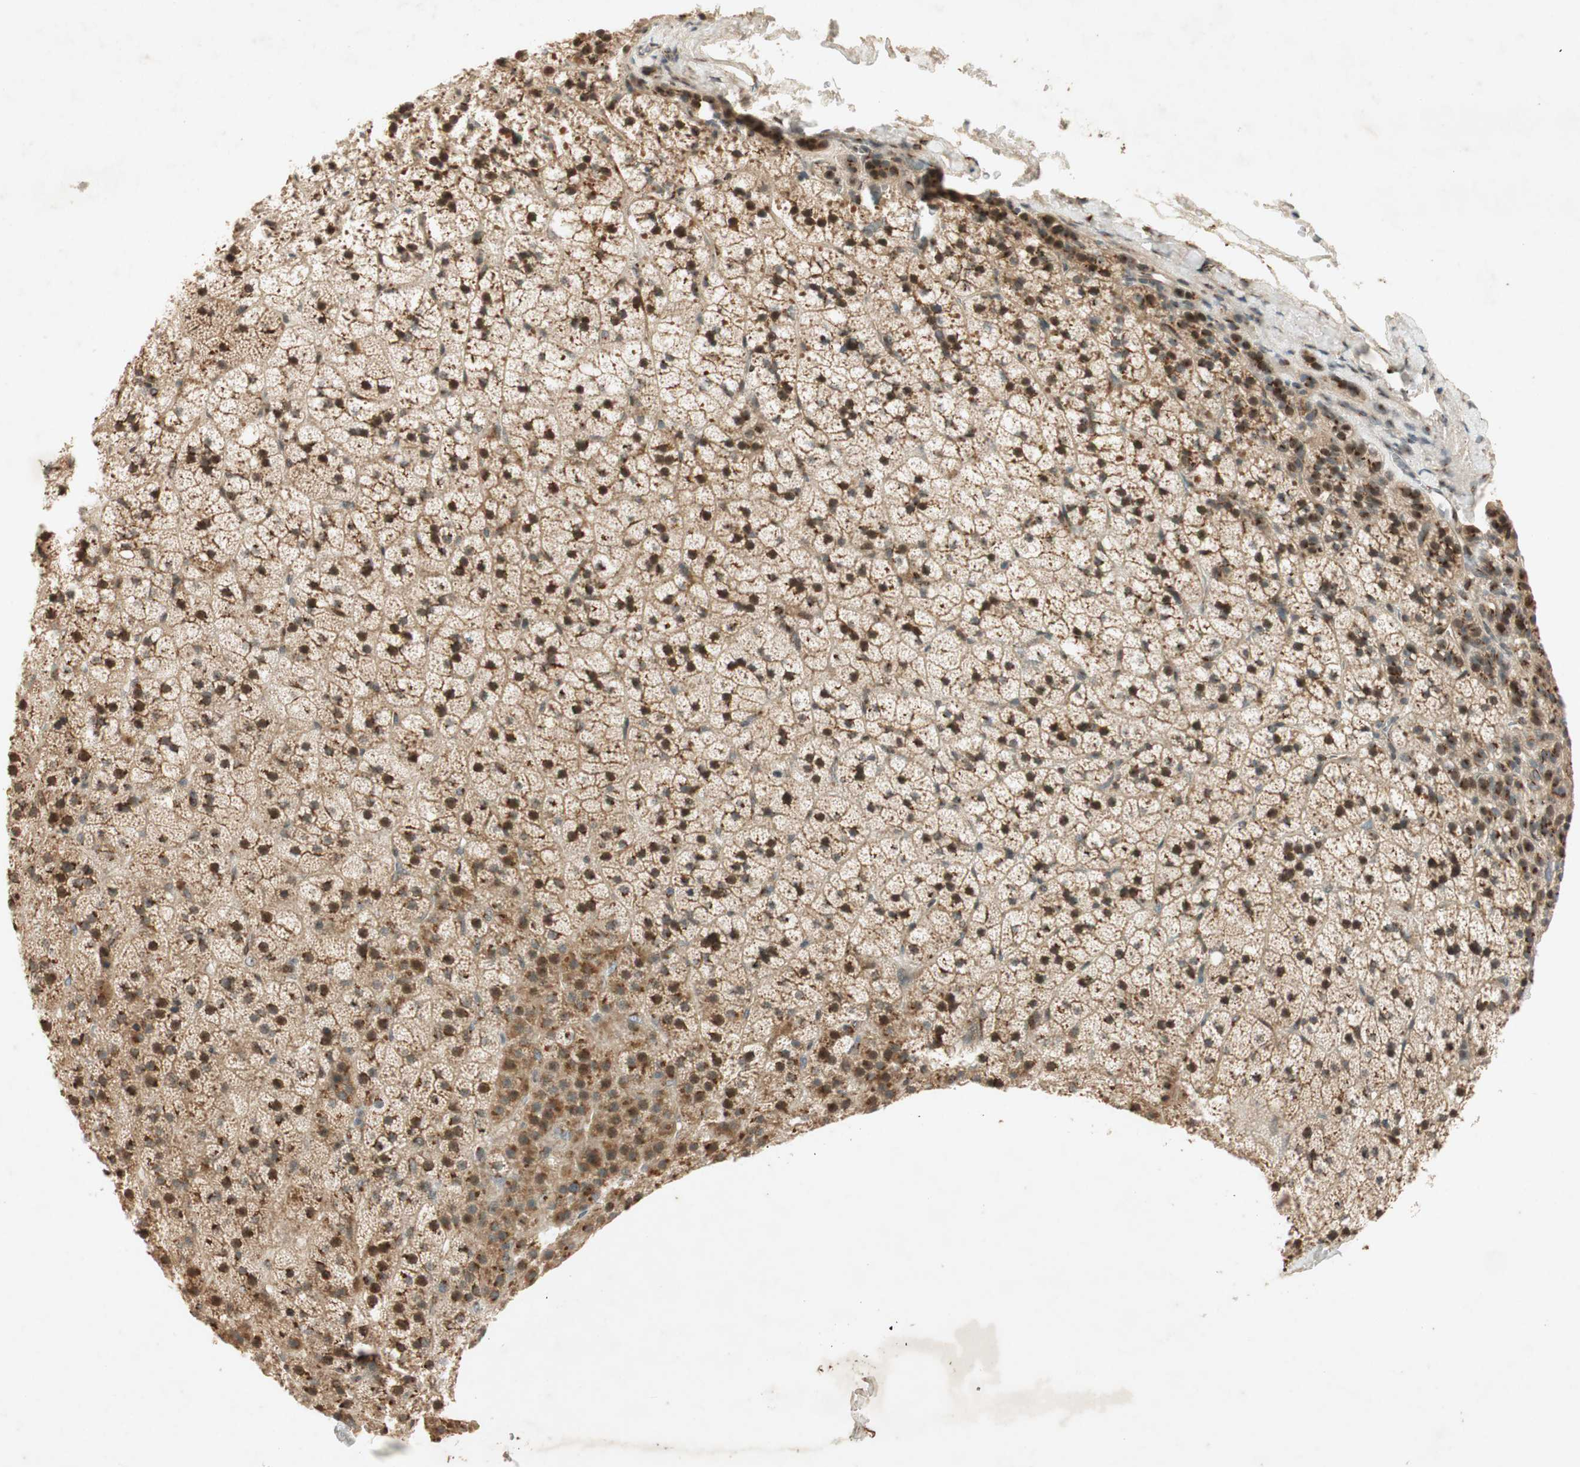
{"staining": {"intensity": "moderate", "quantity": ">75%", "location": "cytoplasmic/membranous,nuclear"}, "tissue": "adrenal gland", "cell_type": "Glandular cells", "image_type": "normal", "snomed": [{"axis": "morphology", "description": "Normal tissue, NOS"}, {"axis": "topography", "description": "Adrenal gland"}], "caption": "Adrenal gland stained for a protein (brown) exhibits moderate cytoplasmic/membranous,nuclear positive expression in about >75% of glandular cells.", "gene": "NEO1", "patient": {"sex": "male", "age": 35}}